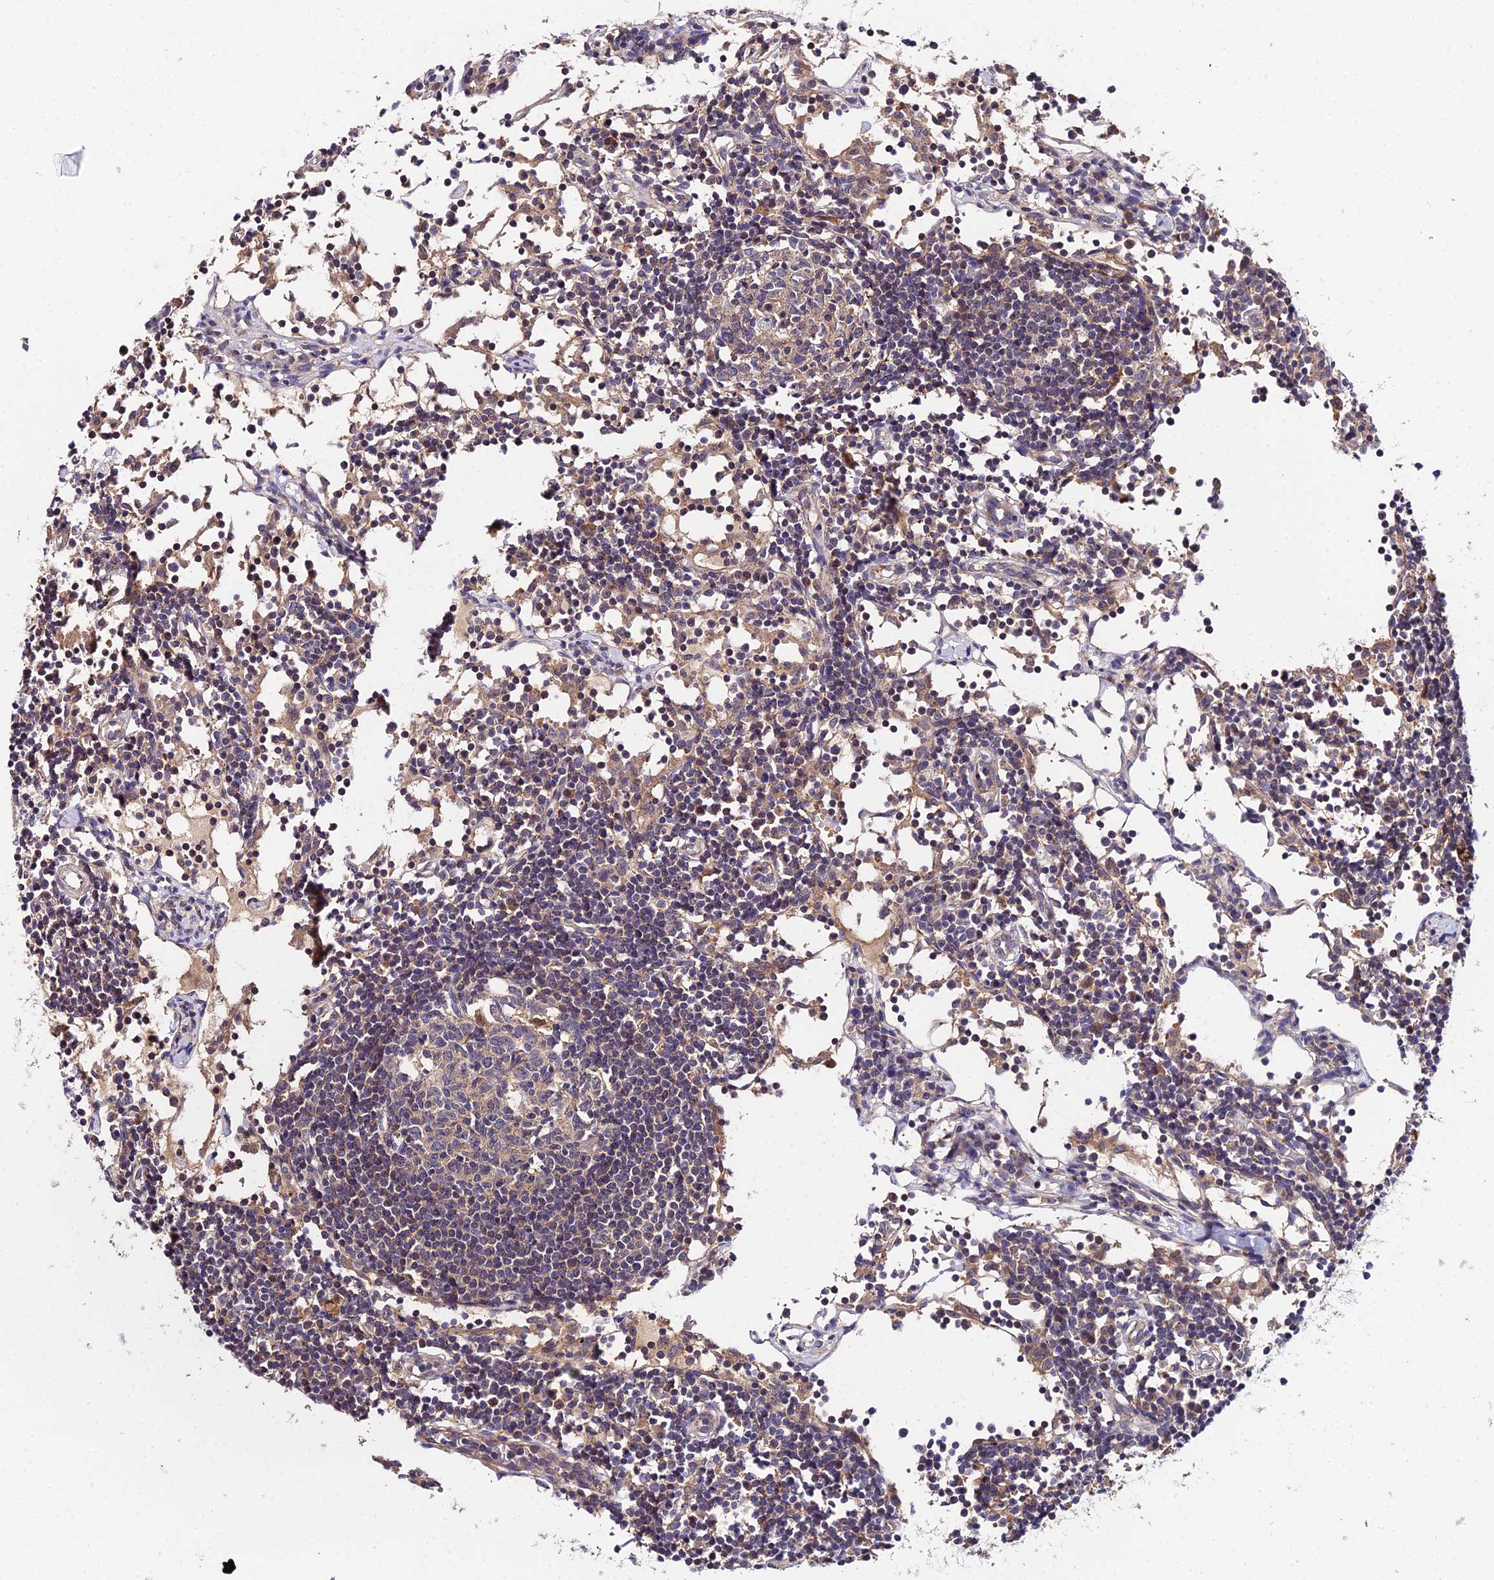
{"staining": {"intensity": "weak", "quantity": "<25%", "location": "cytoplasmic/membranous"}, "tissue": "lymph node", "cell_type": "Germinal center cells", "image_type": "normal", "snomed": [{"axis": "morphology", "description": "Normal tissue, NOS"}, {"axis": "topography", "description": "Lymph node"}], "caption": "Immunohistochemistry (IHC) of benign human lymph node demonstrates no positivity in germinal center cells.", "gene": "ZBED8", "patient": {"sex": "female", "age": 55}}